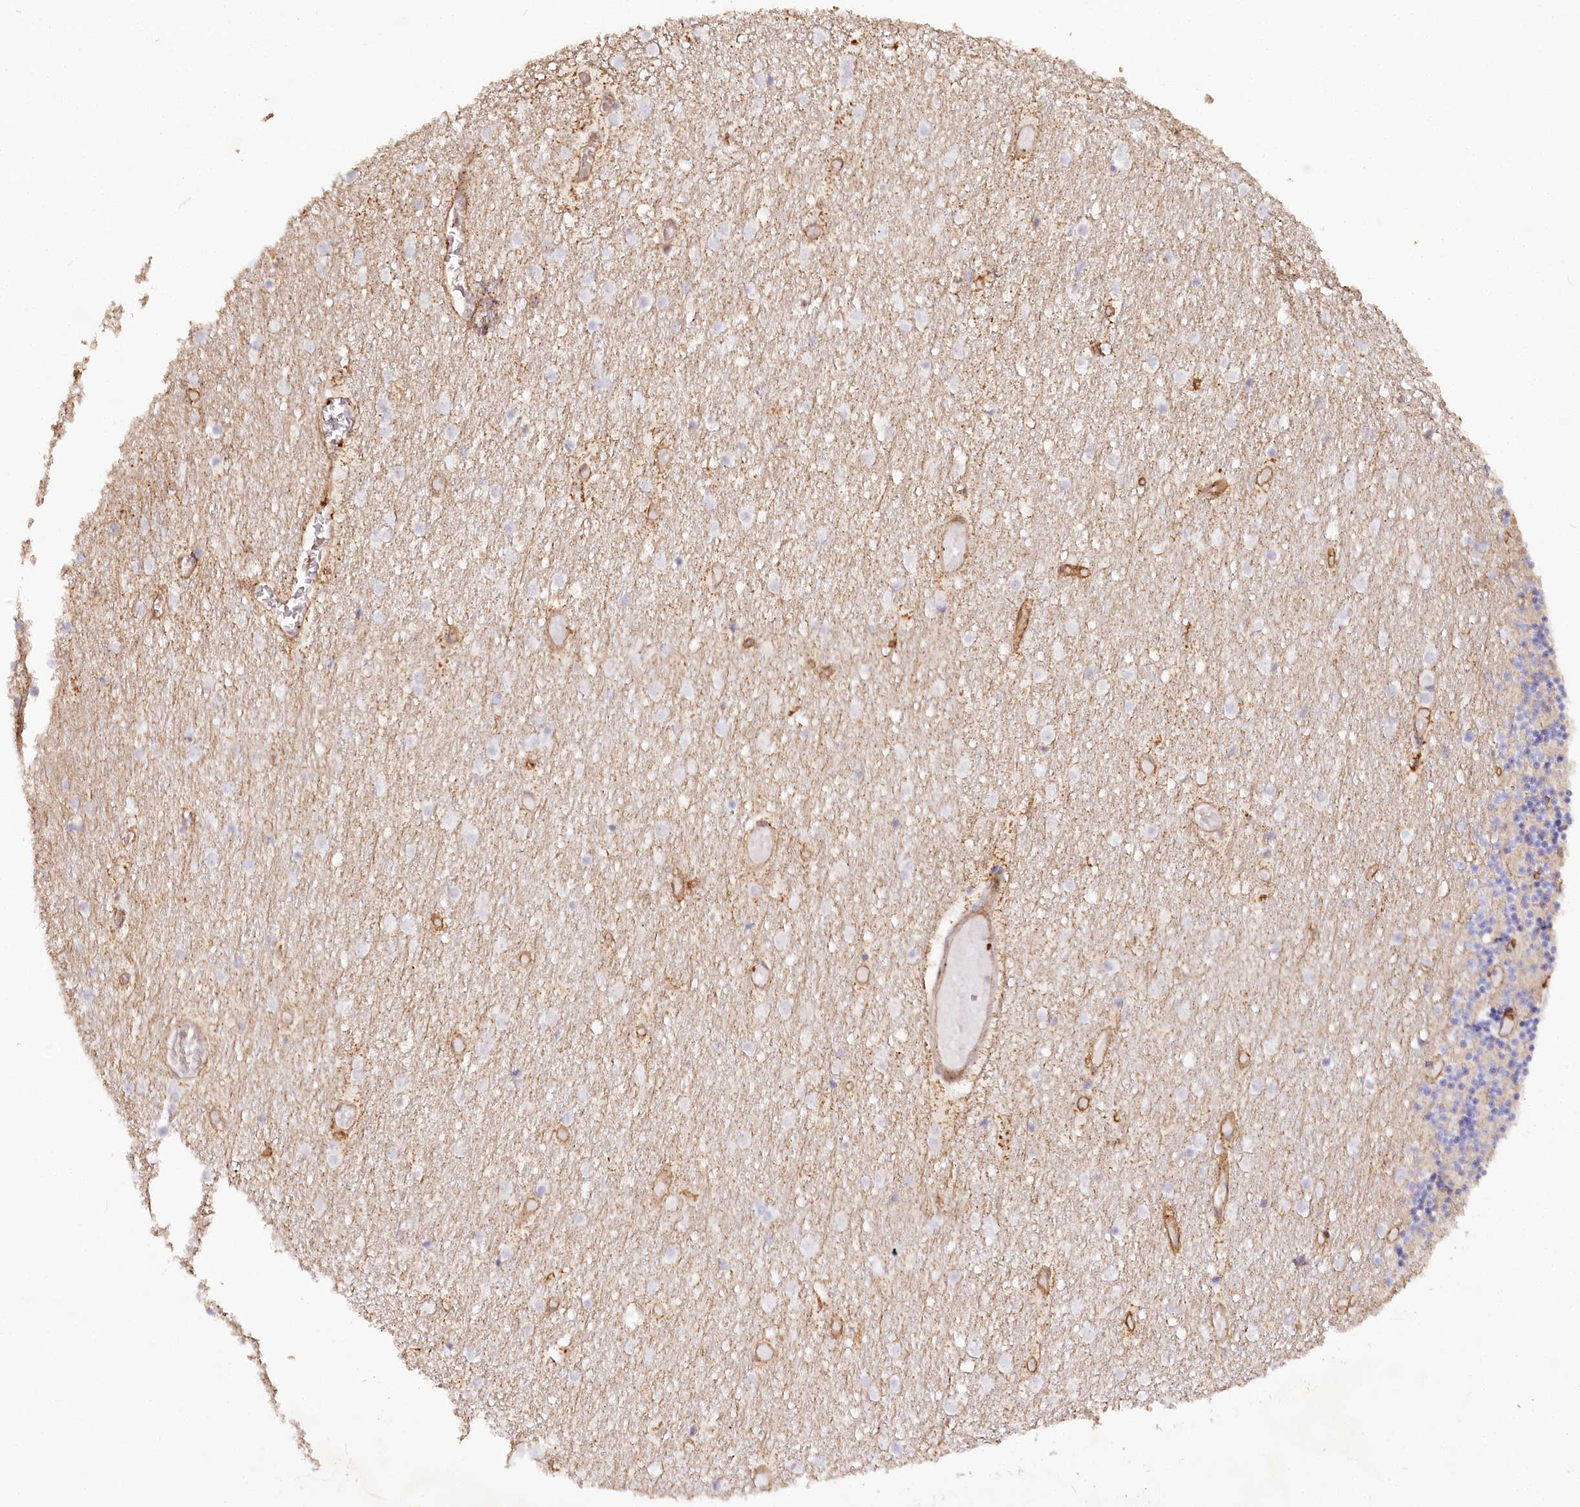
{"staining": {"intensity": "negative", "quantity": "none", "location": "none"}, "tissue": "cerebellum", "cell_type": "Cells in granular layer", "image_type": "normal", "snomed": [{"axis": "morphology", "description": "Normal tissue, NOS"}, {"axis": "topography", "description": "Cerebellum"}], "caption": "High power microscopy image of an IHC image of normal cerebellum, revealing no significant expression in cells in granular layer.", "gene": "COPG1", "patient": {"sex": "female", "age": 28}}